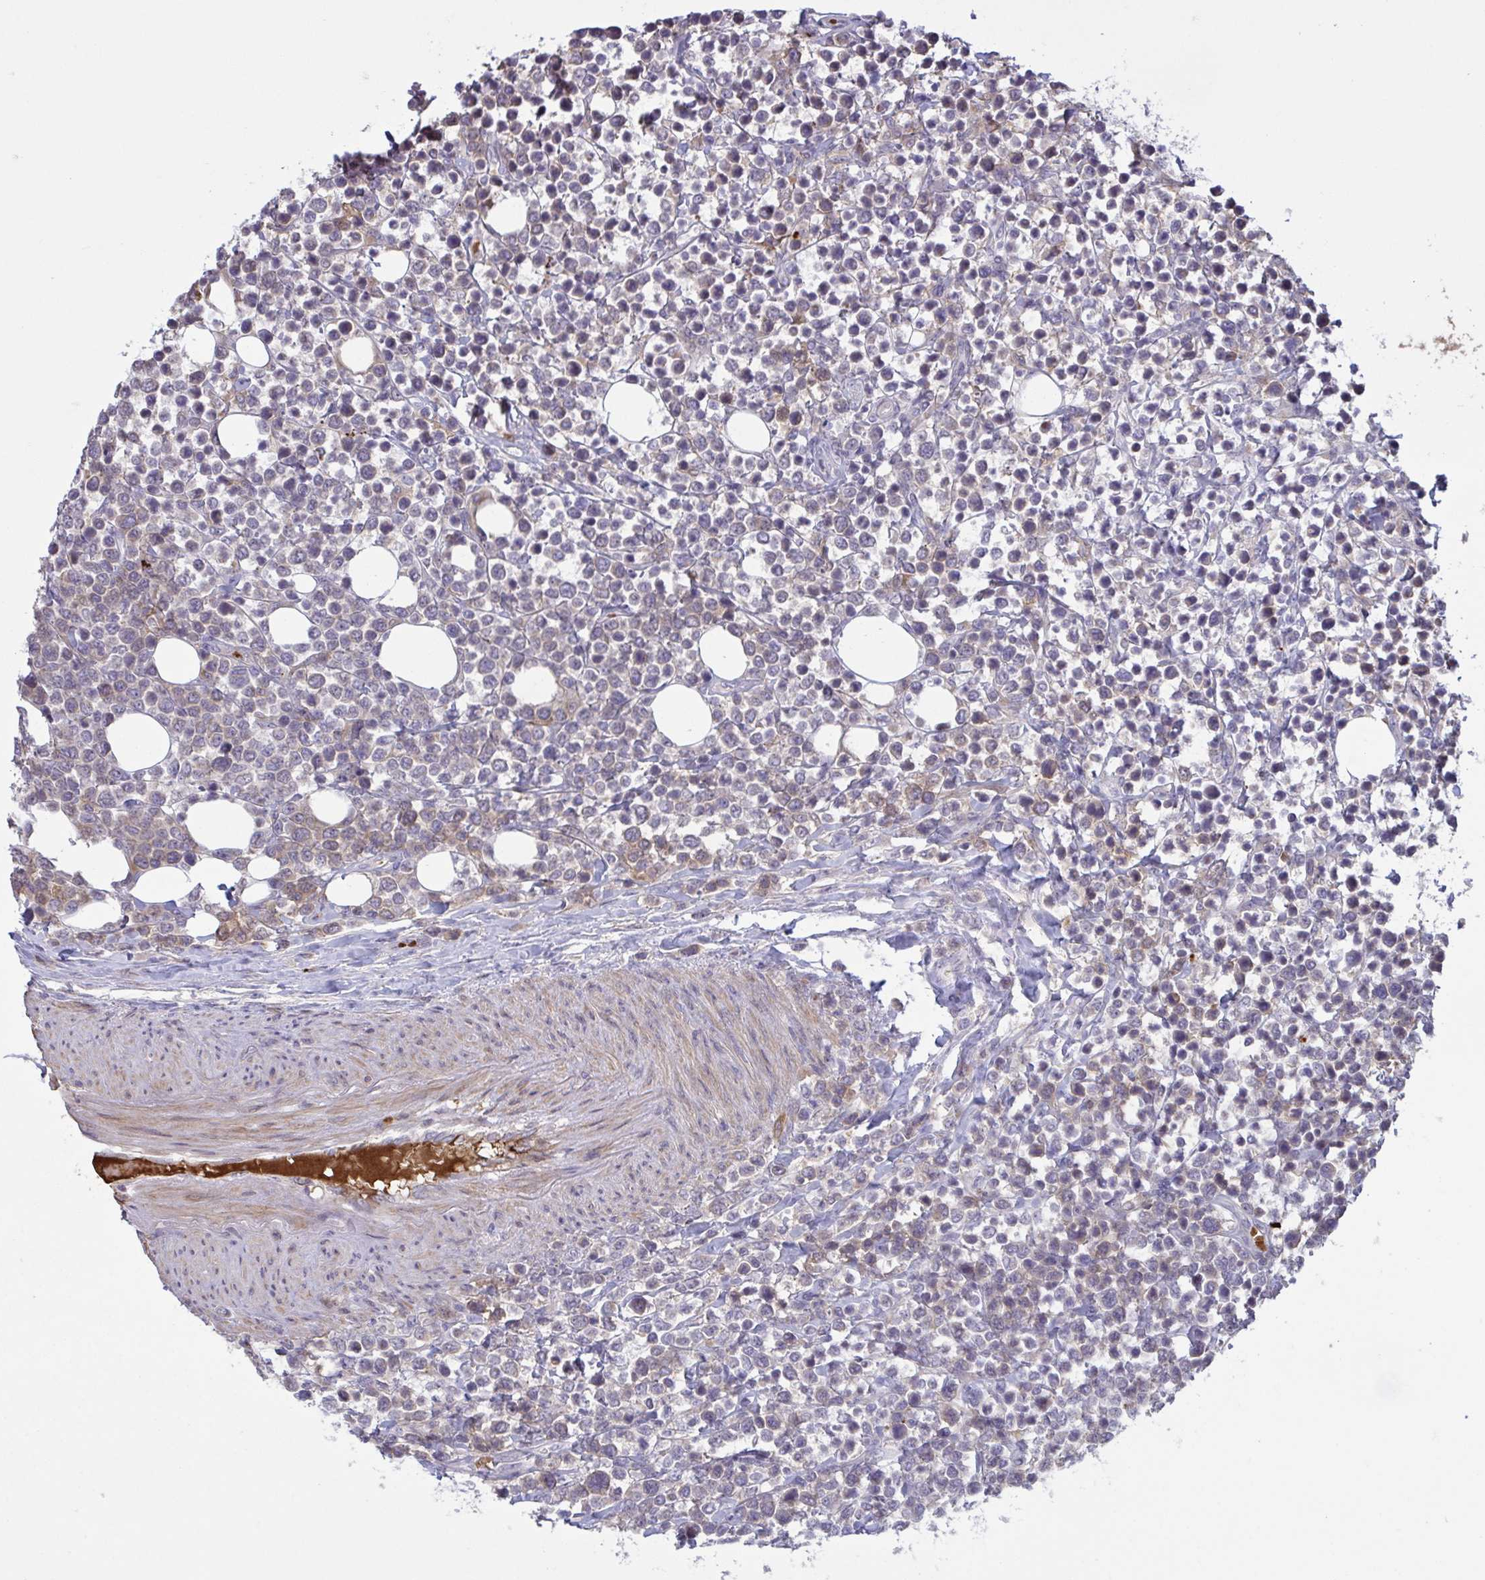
{"staining": {"intensity": "weak", "quantity": "<25%", "location": "cytoplasmic/membranous"}, "tissue": "lymphoma", "cell_type": "Tumor cells", "image_type": "cancer", "snomed": [{"axis": "morphology", "description": "Malignant lymphoma, non-Hodgkin's type, Low grade"}, {"axis": "topography", "description": "Lymph node"}], "caption": "Protein analysis of lymphoma shows no significant positivity in tumor cells. (Brightfield microscopy of DAB IHC at high magnification).", "gene": "IL1R1", "patient": {"sex": "male", "age": 60}}